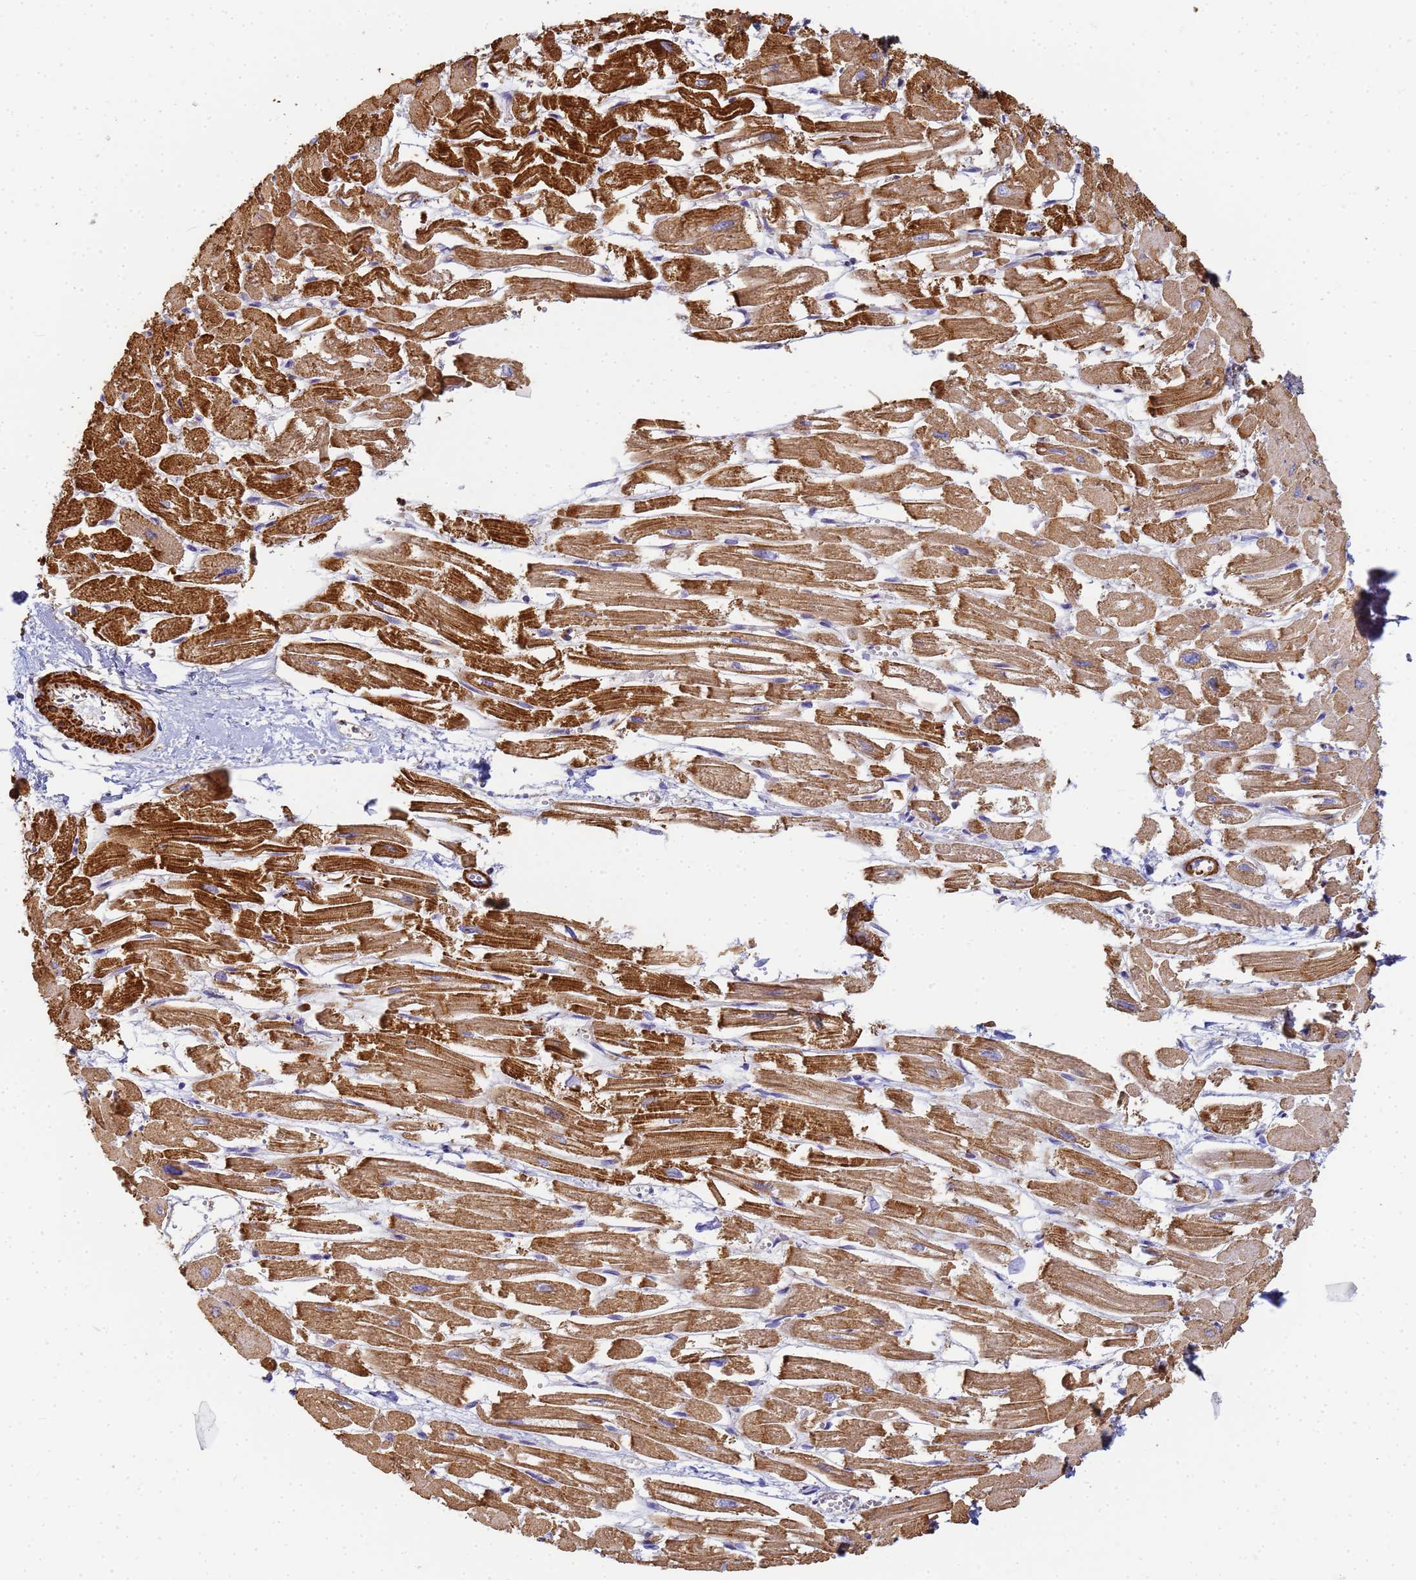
{"staining": {"intensity": "strong", "quantity": ">75%", "location": "cytoplasmic/membranous"}, "tissue": "heart muscle", "cell_type": "Cardiomyocytes", "image_type": "normal", "snomed": [{"axis": "morphology", "description": "Normal tissue, NOS"}, {"axis": "topography", "description": "Heart"}], "caption": "Immunohistochemical staining of benign heart muscle reveals high levels of strong cytoplasmic/membranous positivity in approximately >75% of cardiomyocytes.", "gene": "TPM1", "patient": {"sex": "male", "age": 54}}